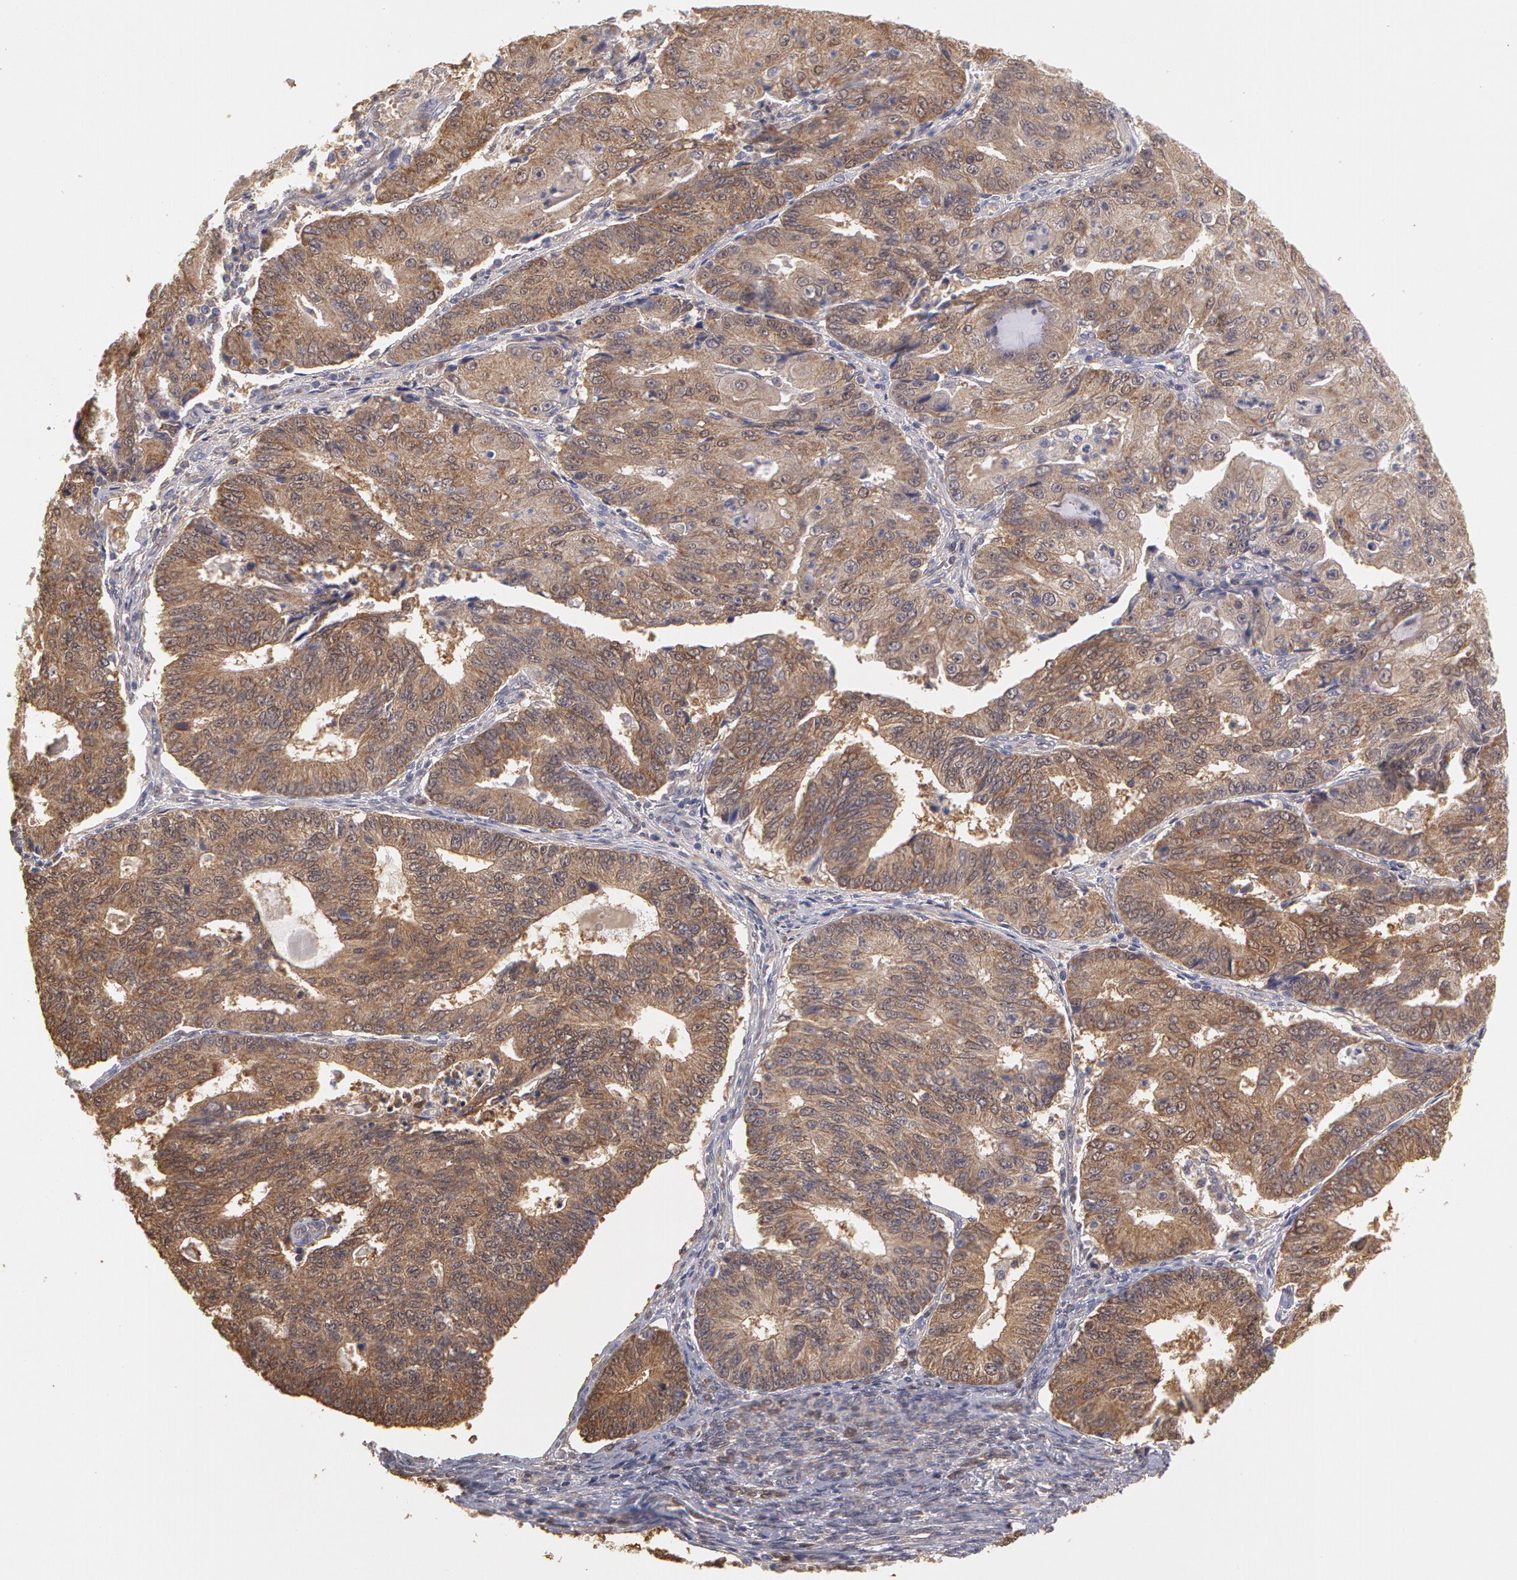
{"staining": {"intensity": "moderate", "quantity": ">75%", "location": "cytoplasmic/membranous"}, "tissue": "endometrial cancer", "cell_type": "Tumor cells", "image_type": "cancer", "snomed": [{"axis": "morphology", "description": "Adenocarcinoma, NOS"}, {"axis": "topography", "description": "Endometrium"}], "caption": "Adenocarcinoma (endometrial) was stained to show a protein in brown. There is medium levels of moderate cytoplasmic/membranous expression in about >75% of tumor cells.", "gene": "MPST", "patient": {"sex": "female", "age": 56}}